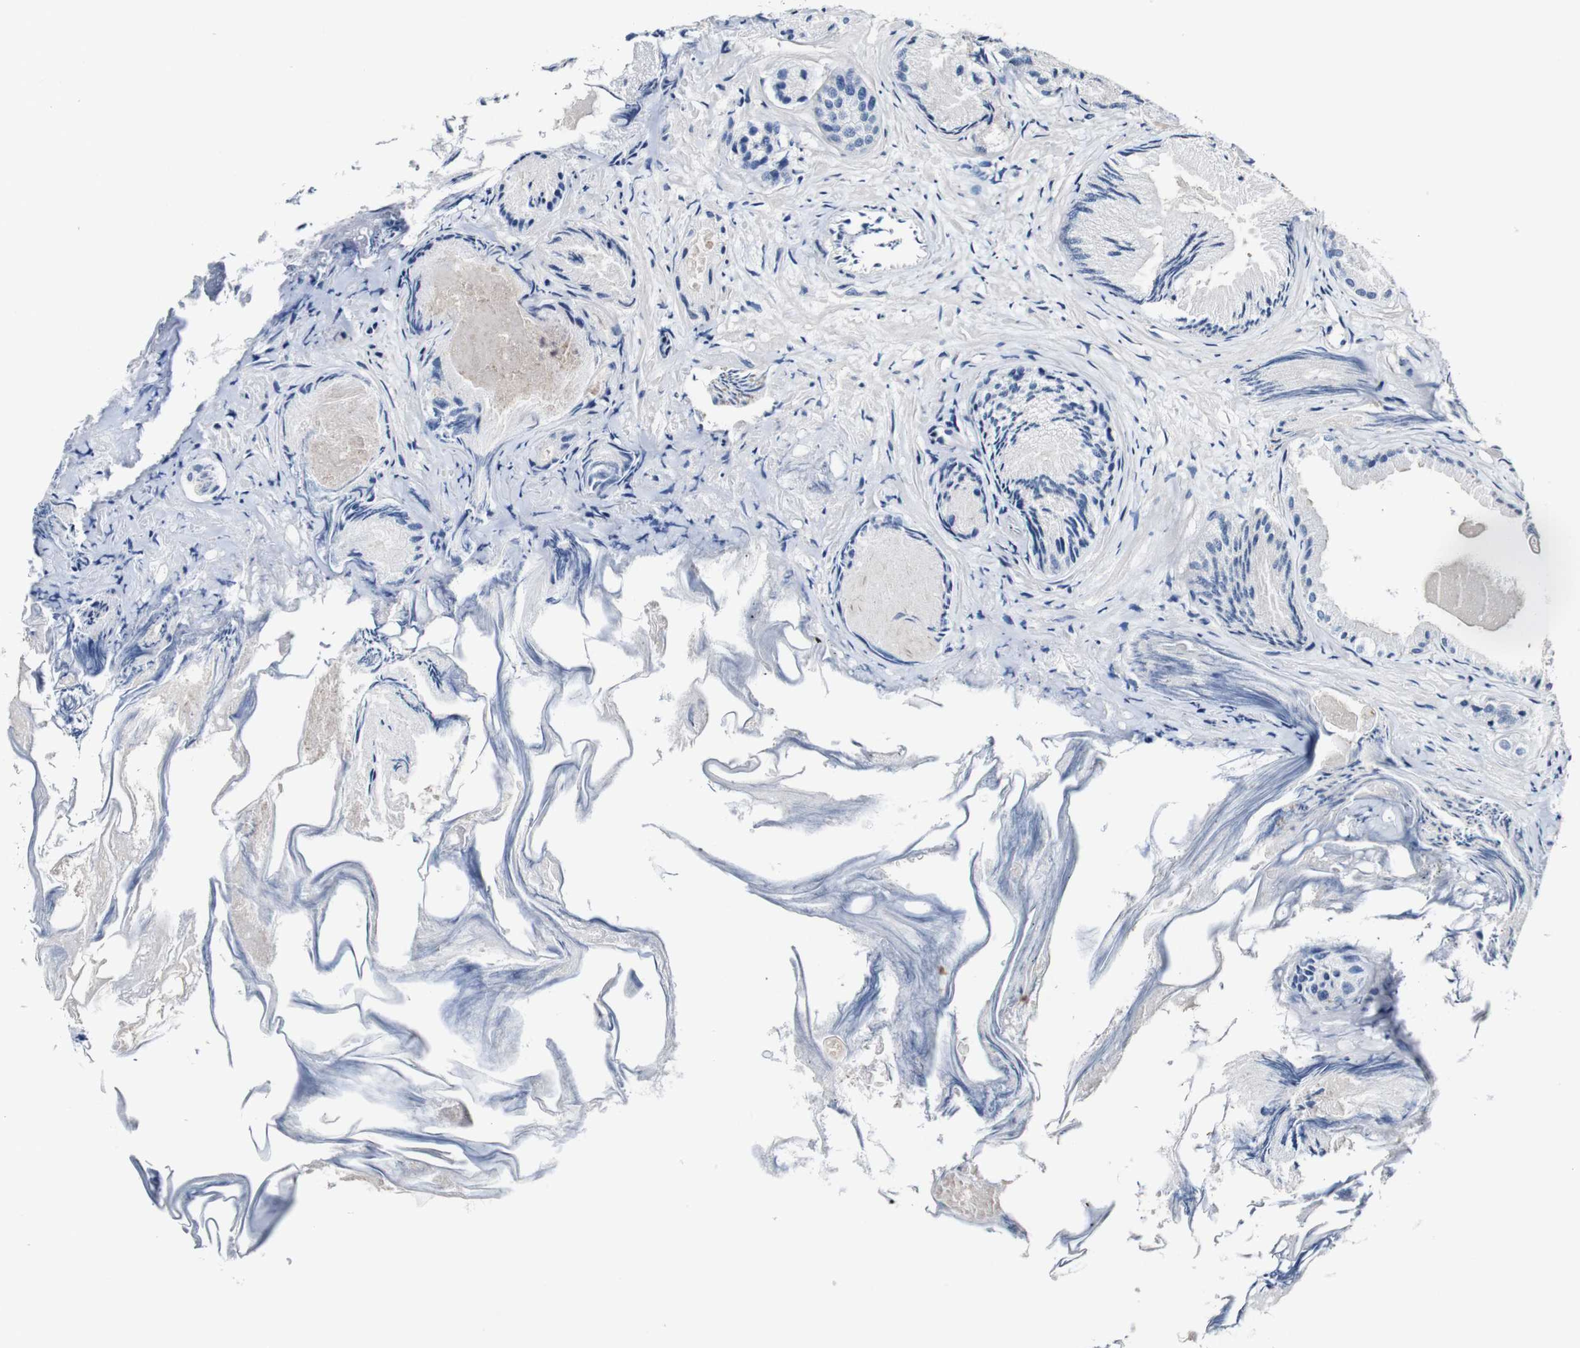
{"staining": {"intensity": "negative", "quantity": "none", "location": "none"}, "tissue": "prostate cancer", "cell_type": "Tumor cells", "image_type": "cancer", "snomed": [{"axis": "morphology", "description": "Adenocarcinoma, Low grade"}, {"axis": "topography", "description": "Prostate"}], "caption": "Protein analysis of prostate cancer (adenocarcinoma (low-grade)) demonstrates no significant staining in tumor cells. The staining is performed using DAB brown chromogen with nuclei counter-stained in using hematoxylin.", "gene": "GRAMD1A", "patient": {"sex": "male", "age": 72}}